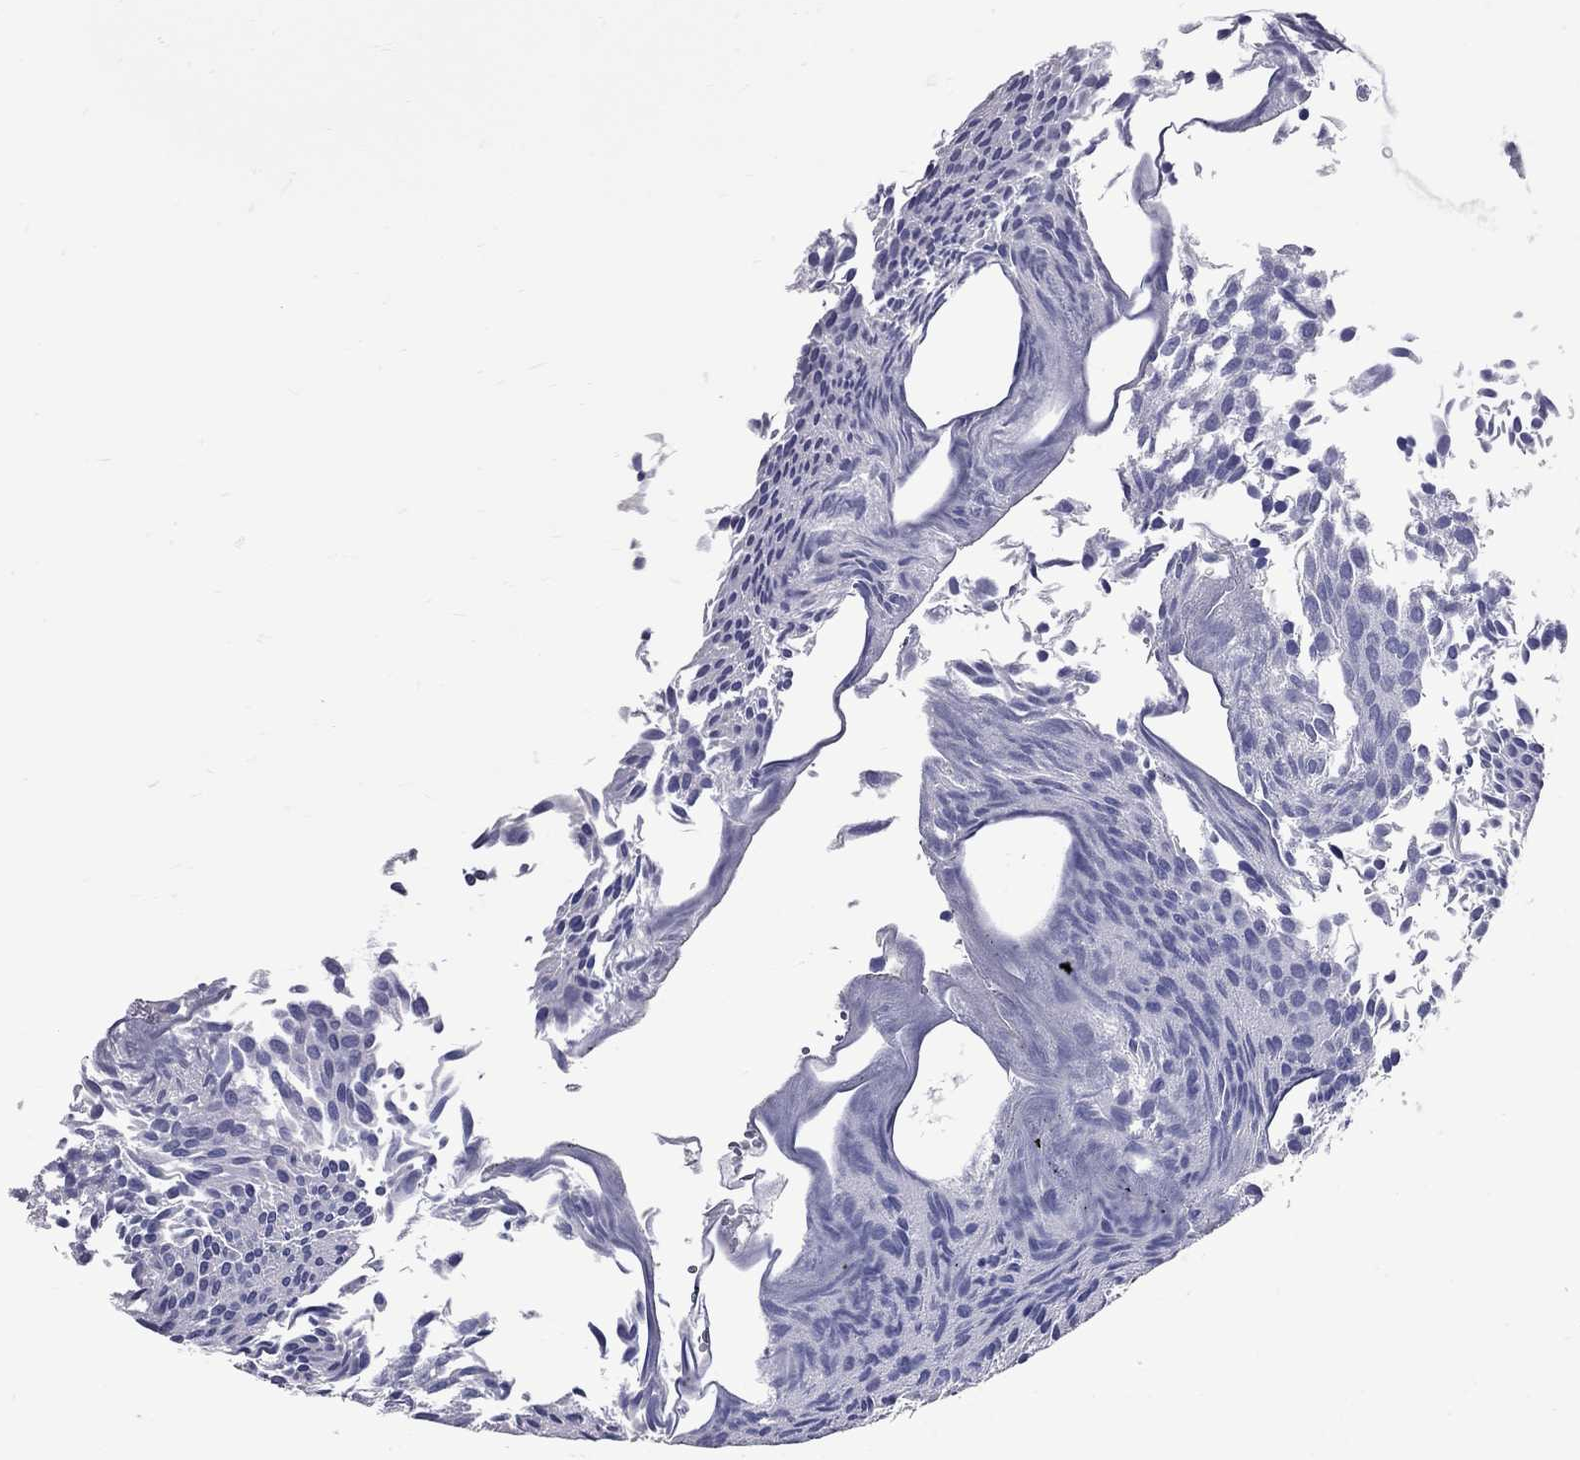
{"staining": {"intensity": "negative", "quantity": "none", "location": "none"}, "tissue": "urothelial cancer", "cell_type": "Tumor cells", "image_type": "cancer", "snomed": [{"axis": "morphology", "description": "Urothelial carcinoma, Low grade"}, {"axis": "topography", "description": "Urinary bladder"}], "caption": "The immunohistochemistry (IHC) image has no significant staining in tumor cells of urothelial cancer tissue.", "gene": "KCND2", "patient": {"sex": "male", "age": 63}}